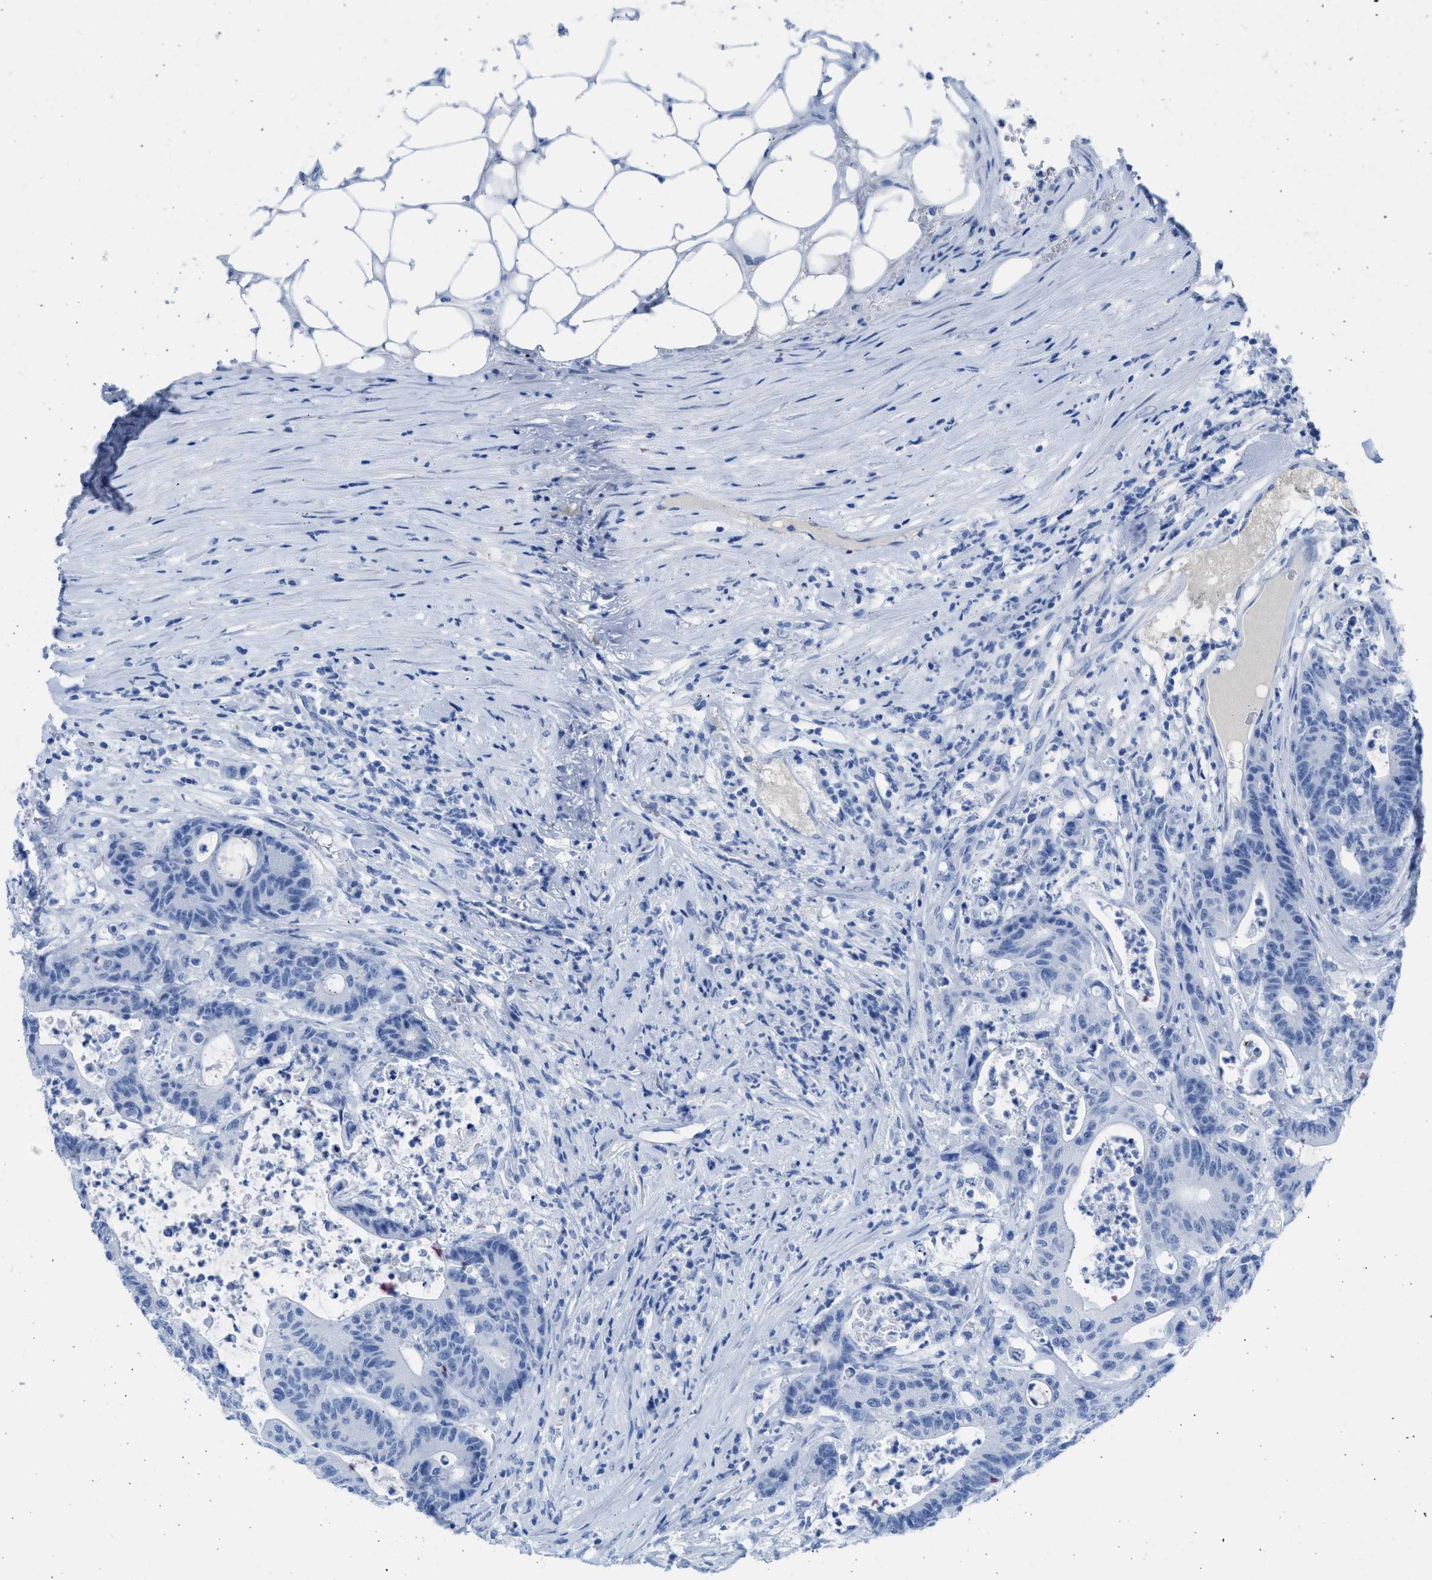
{"staining": {"intensity": "negative", "quantity": "none", "location": "none"}, "tissue": "colorectal cancer", "cell_type": "Tumor cells", "image_type": "cancer", "snomed": [{"axis": "morphology", "description": "Adenocarcinoma, NOS"}, {"axis": "topography", "description": "Colon"}], "caption": "Protein analysis of adenocarcinoma (colorectal) reveals no significant positivity in tumor cells.", "gene": "SPATA3", "patient": {"sex": "female", "age": 84}}